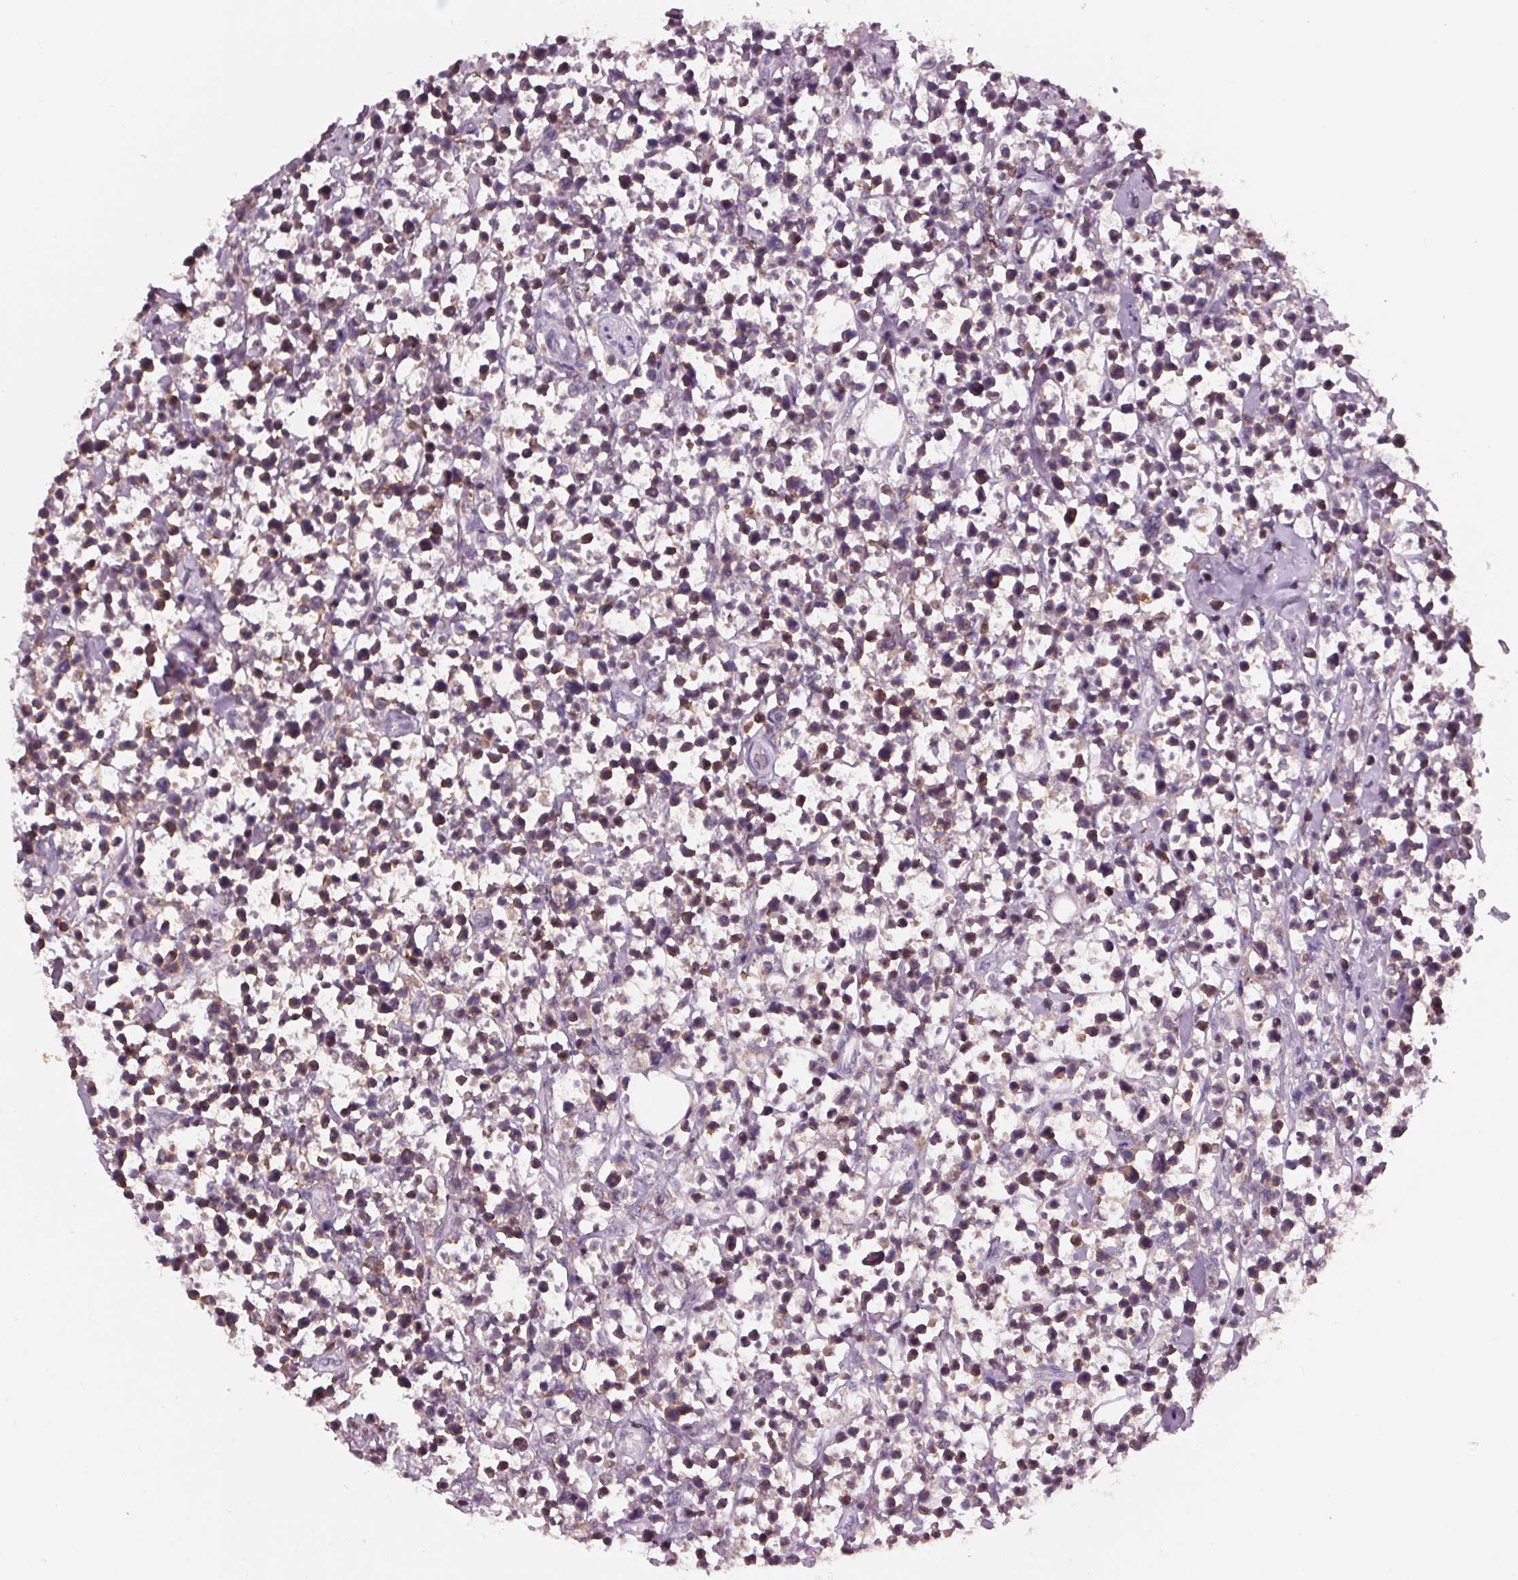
{"staining": {"intensity": "strong", "quantity": "25%-75%", "location": "cytoplasmic/membranous"}, "tissue": "lymphoma", "cell_type": "Tumor cells", "image_type": "cancer", "snomed": [{"axis": "morphology", "description": "Malignant lymphoma, non-Hodgkin's type, High grade"}, {"axis": "topography", "description": "Soft tissue"}], "caption": "There is high levels of strong cytoplasmic/membranous expression in tumor cells of malignant lymphoma, non-Hodgkin's type (high-grade), as demonstrated by immunohistochemical staining (brown color).", "gene": "ARHGAP25", "patient": {"sex": "female", "age": 56}}